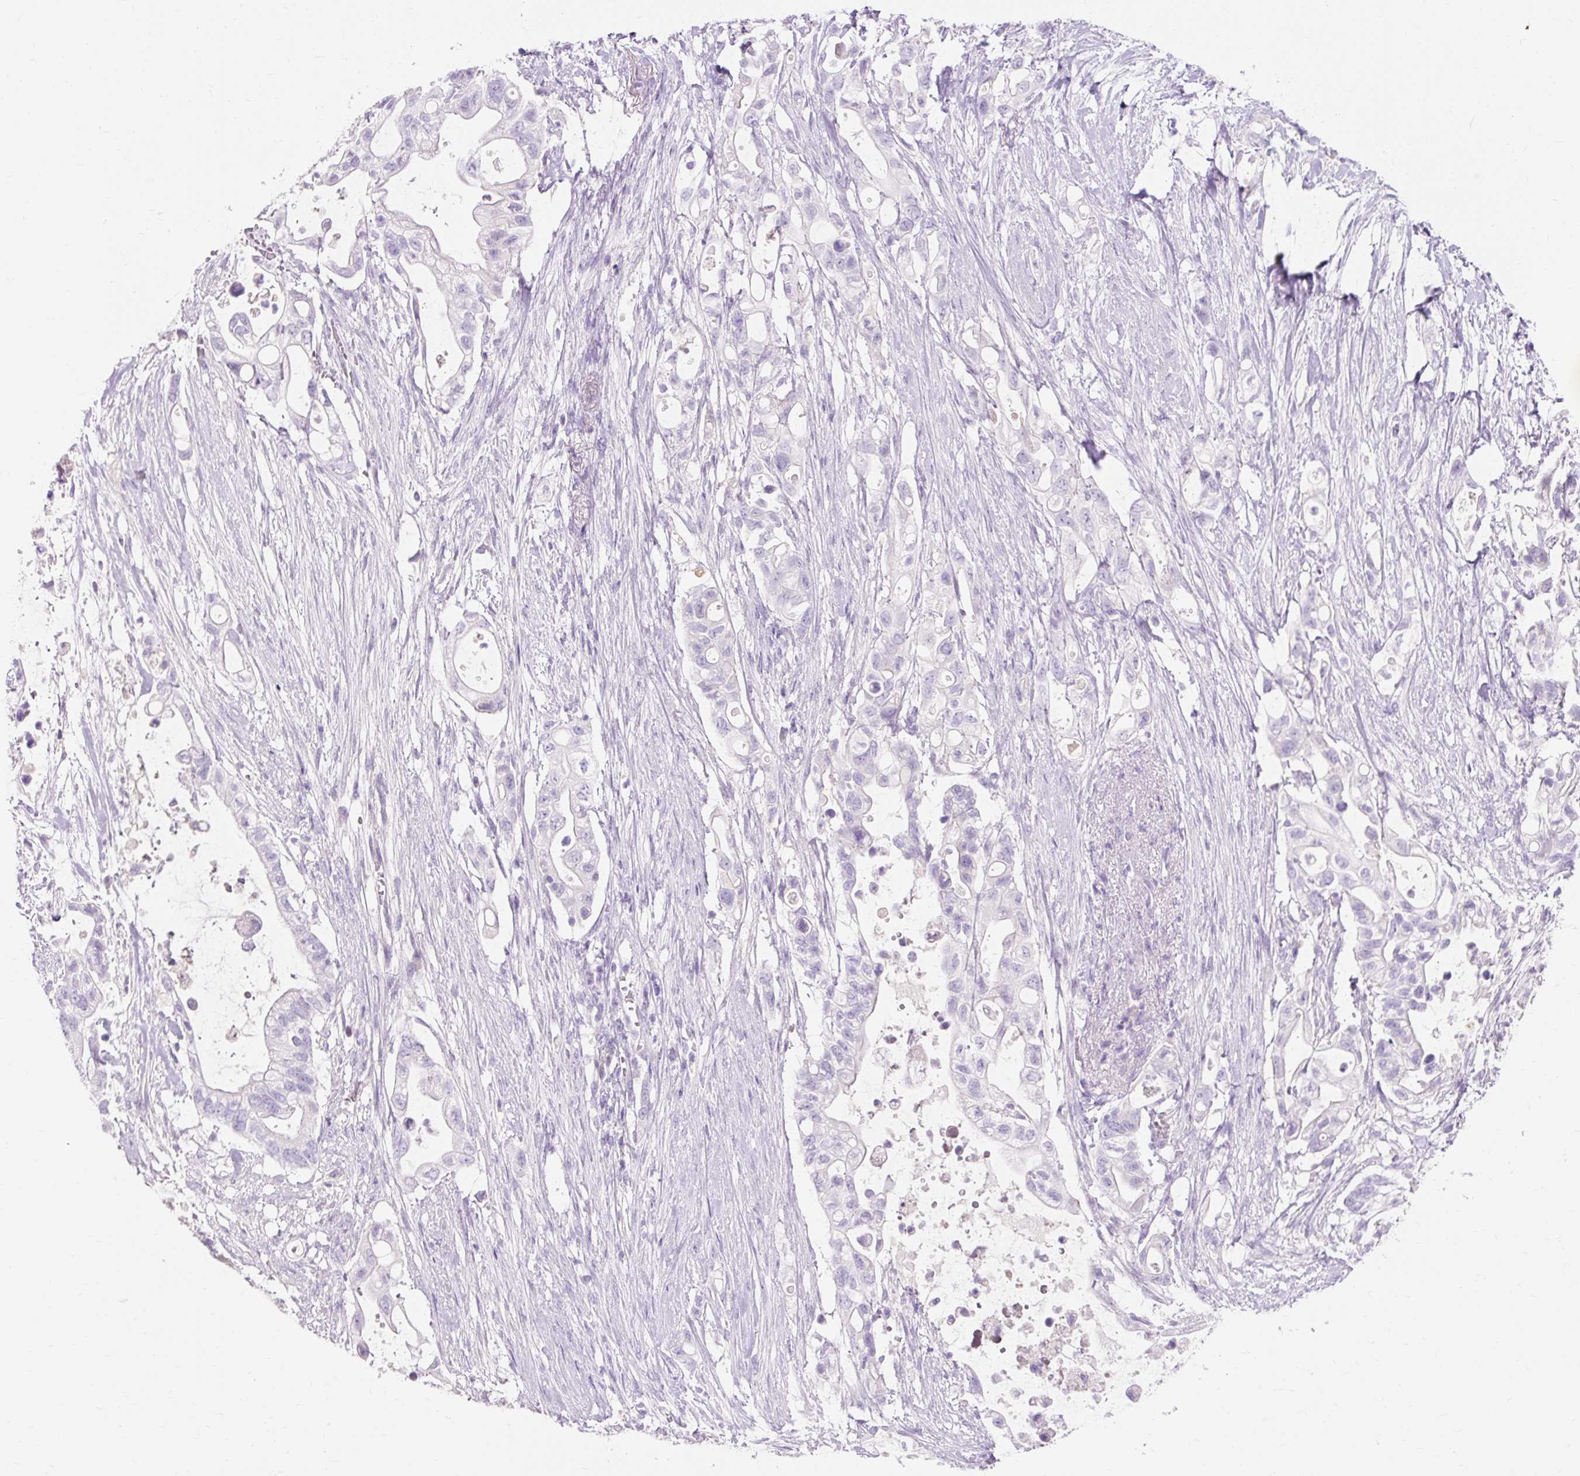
{"staining": {"intensity": "negative", "quantity": "none", "location": "none"}, "tissue": "pancreatic cancer", "cell_type": "Tumor cells", "image_type": "cancer", "snomed": [{"axis": "morphology", "description": "Adenocarcinoma, NOS"}, {"axis": "topography", "description": "Pancreas"}], "caption": "Pancreatic adenocarcinoma stained for a protein using immunohistochemistry (IHC) exhibits no expression tumor cells.", "gene": "TMEM213", "patient": {"sex": "female", "age": 72}}